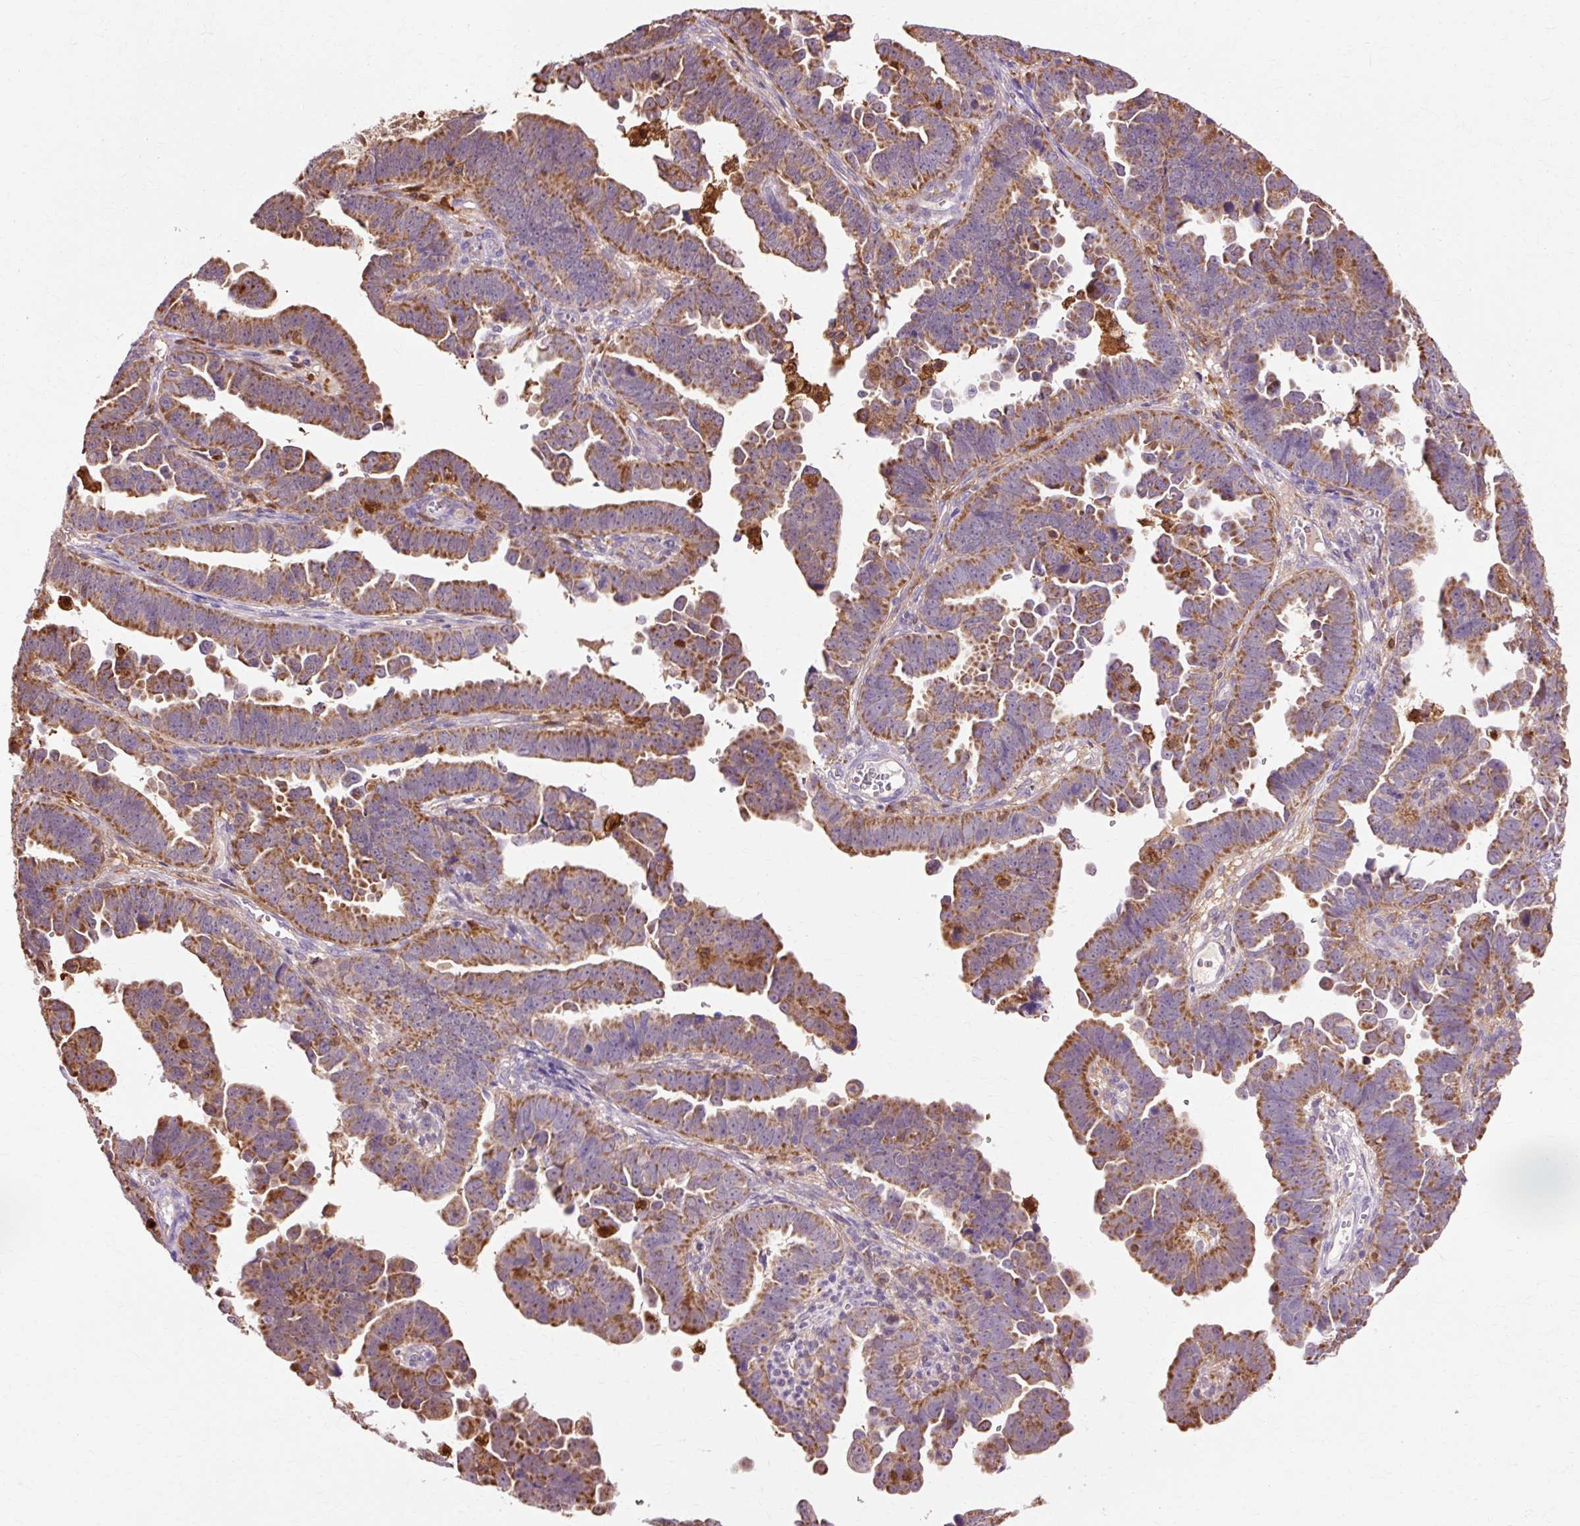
{"staining": {"intensity": "moderate", "quantity": ">75%", "location": "cytoplasmic/membranous"}, "tissue": "endometrial cancer", "cell_type": "Tumor cells", "image_type": "cancer", "snomed": [{"axis": "morphology", "description": "Adenocarcinoma, NOS"}, {"axis": "topography", "description": "Endometrium"}], "caption": "Human endometrial cancer (adenocarcinoma) stained with a brown dye shows moderate cytoplasmic/membranous positive expression in about >75% of tumor cells.", "gene": "GPX1", "patient": {"sex": "female", "age": 75}}